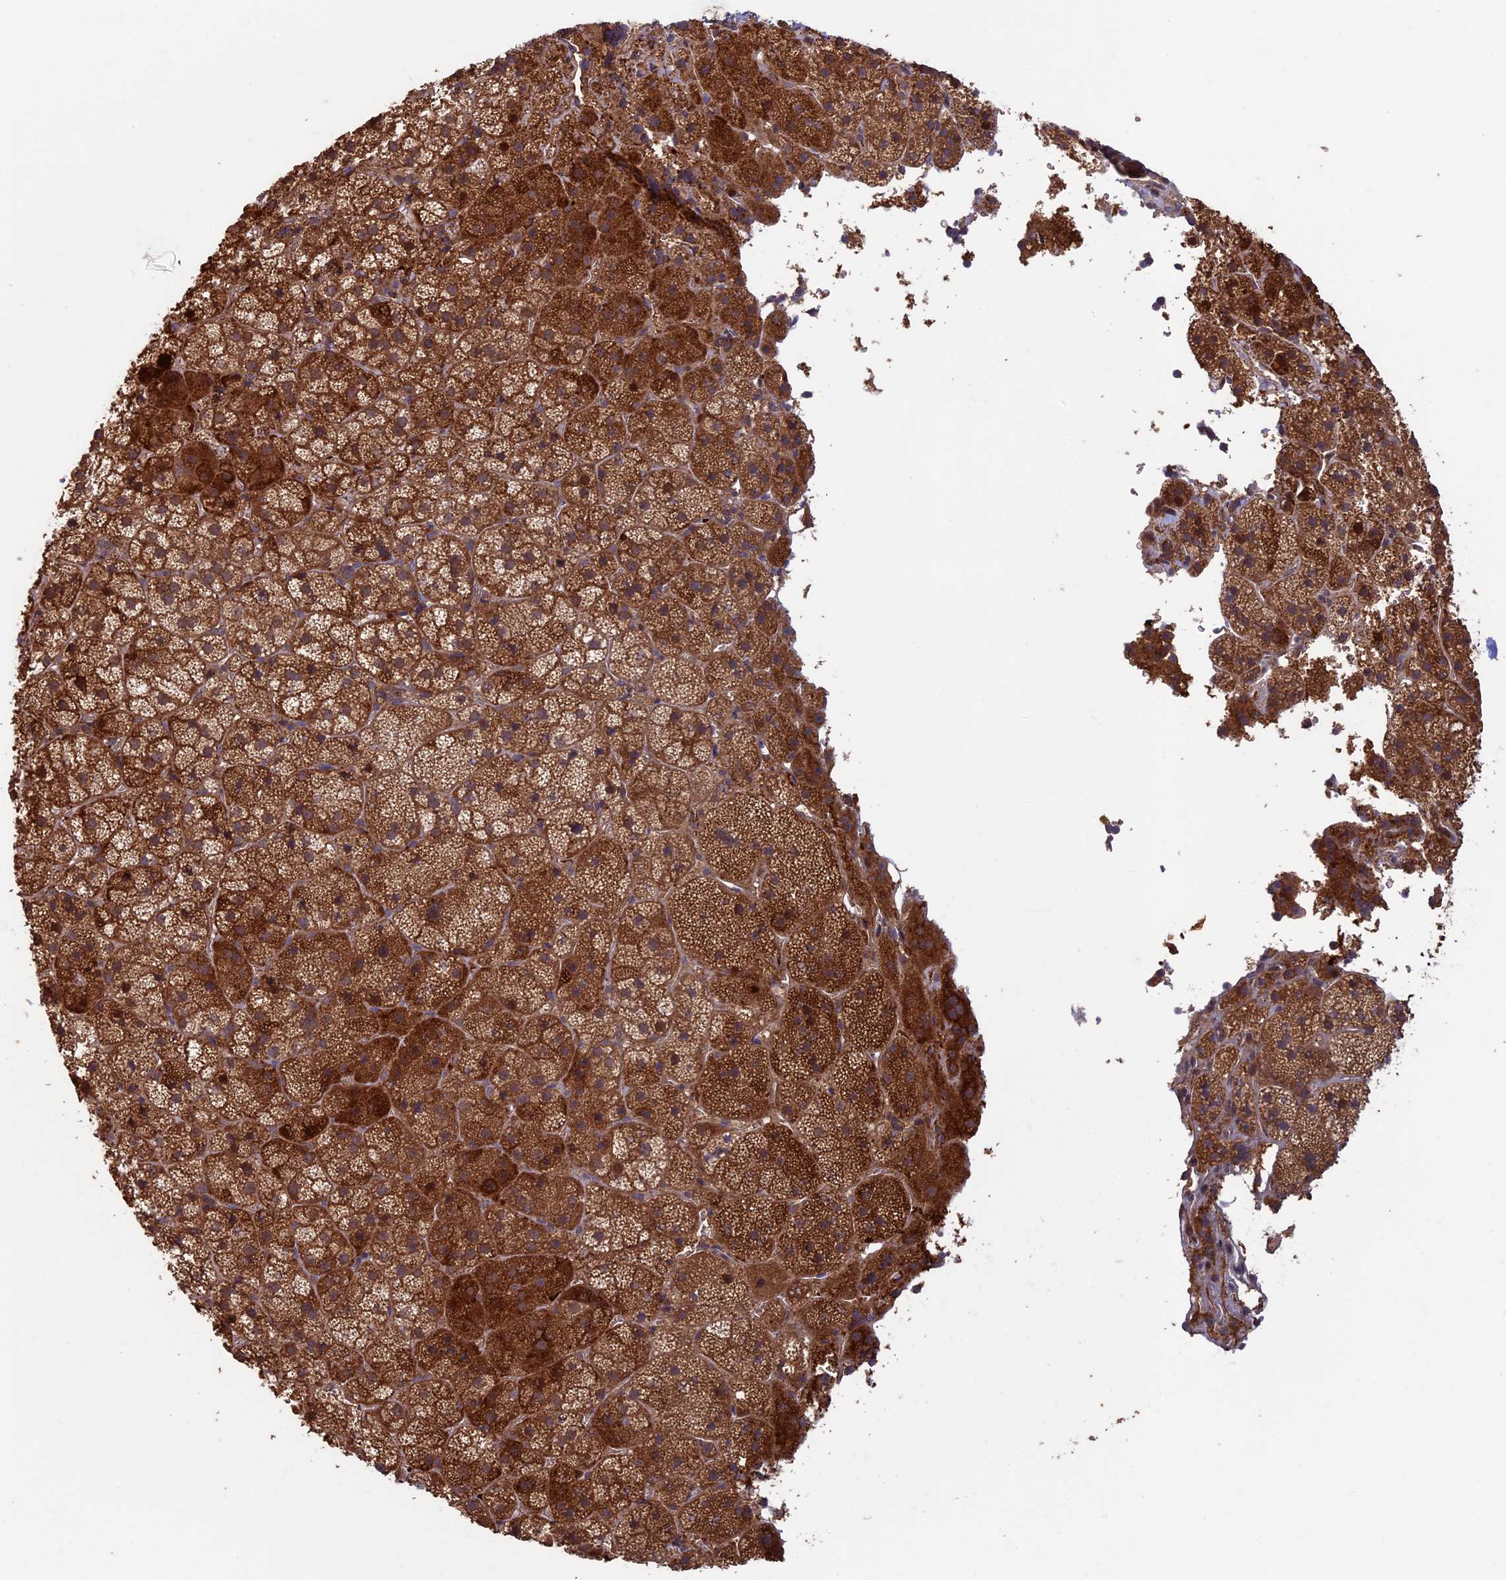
{"staining": {"intensity": "strong", "quantity": ">75%", "location": "cytoplasmic/membranous"}, "tissue": "adrenal gland", "cell_type": "Glandular cells", "image_type": "normal", "snomed": [{"axis": "morphology", "description": "Normal tissue, NOS"}, {"axis": "topography", "description": "Adrenal gland"}], "caption": "Protein expression by immunohistochemistry displays strong cytoplasmic/membranous staining in about >75% of glandular cells in benign adrenal gland. The staining was performed using DAB (3,3'-diaminobenzidine), with brown indicating positive protein expression. Nuclei are stained blue with hematoxylin.", "gene": "RCCD1", "patient": {"sex": "female", "age": 44}}